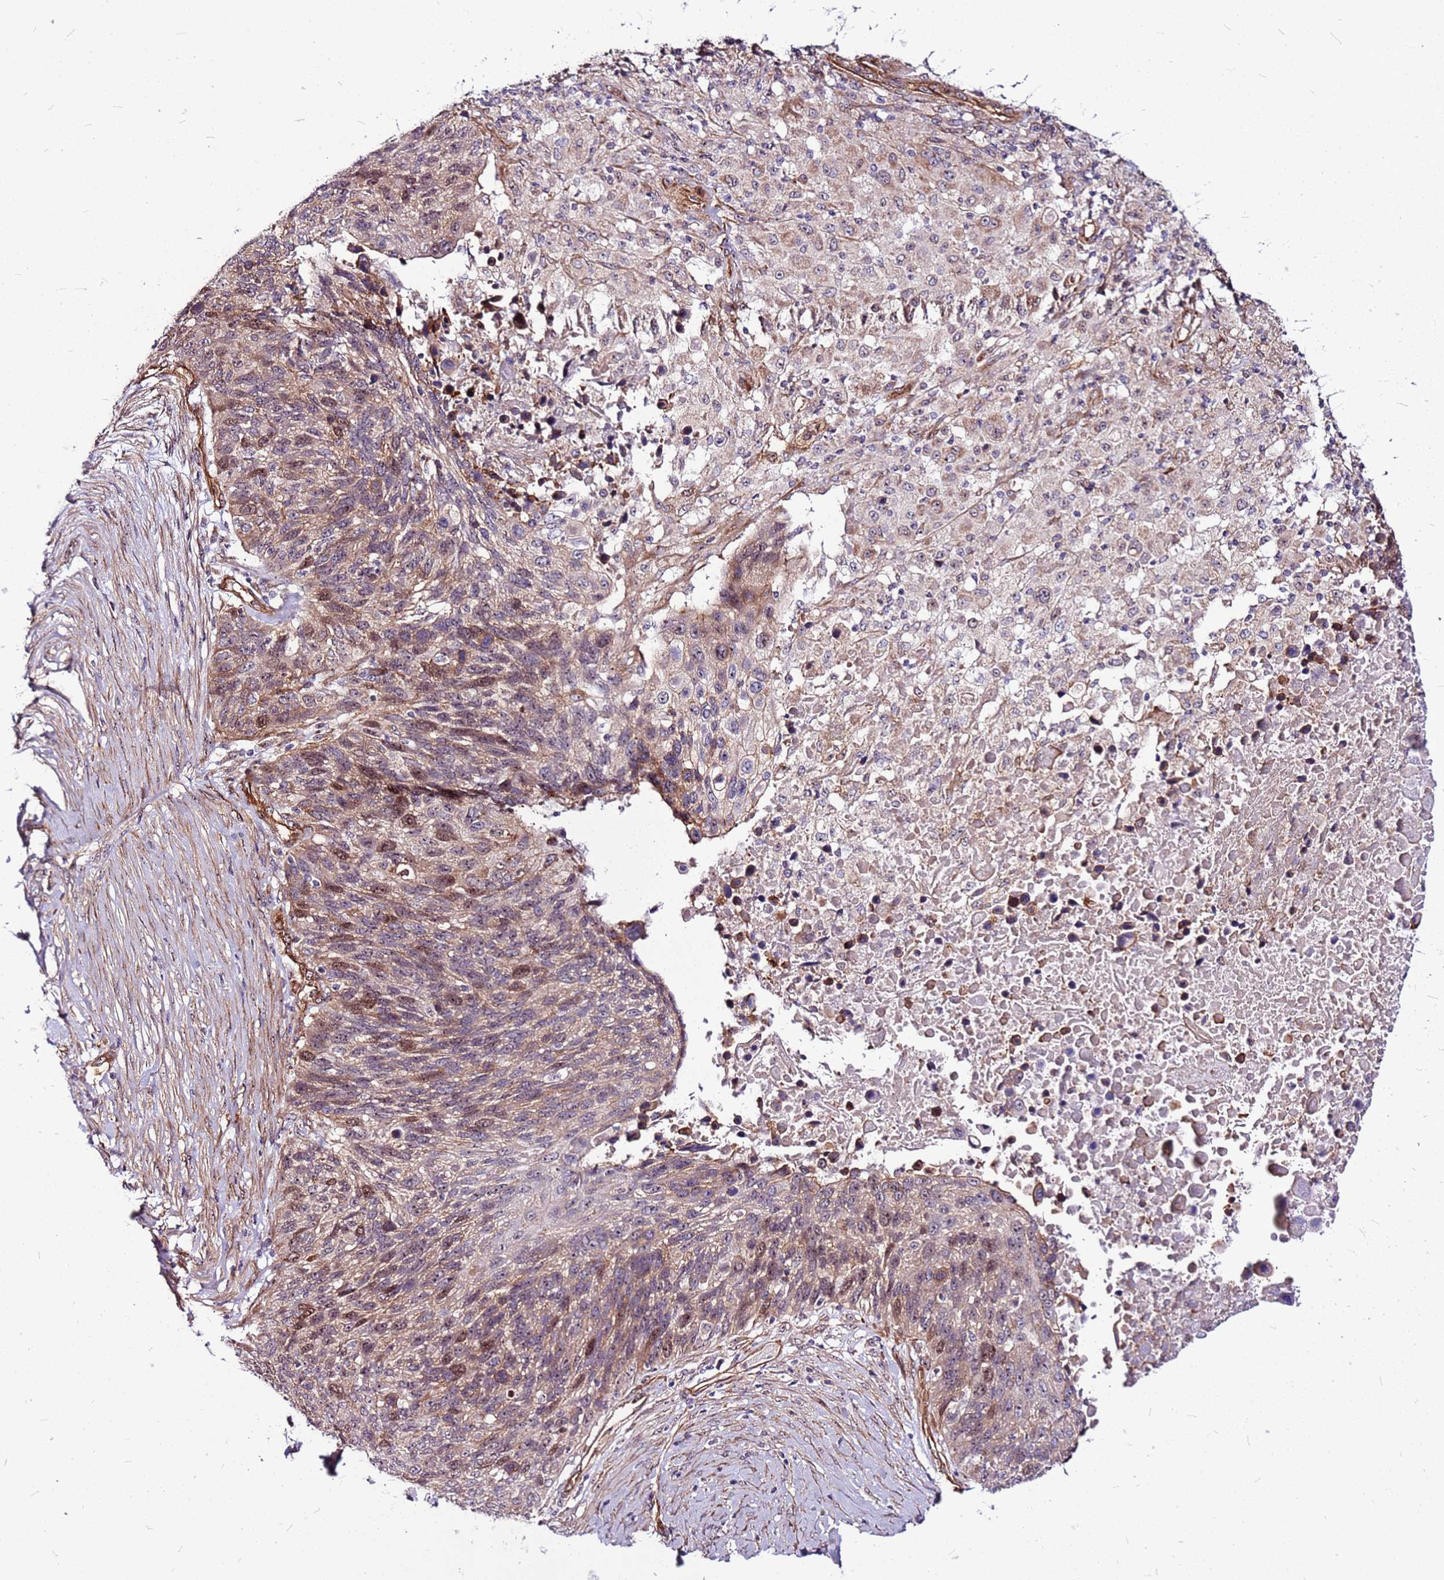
{"staining": {"intensity": "moderate", "quantity": ">75%", "location": "cytoplasmic/membranous,nuclear"}, "tissue": "lung cancer", "cell_type": "Tumor cells", "image_type": "cancer", "snomed": [{"axis": "morphology", "description": "Normal tissue, NOS"}, {"axis": "morphology", "description": "Squamous cell carcinoma, NOS"}, {"axis": "topography", "description": "Lymph node"}, {"axis": "topography", "description": "Lung"}], "caption": "Immunohistochemical staining of lung cancer (squamous cell carcinoma) demonstrates medium levels of moderate cytoplasmic/membranous and nuclear expression in about >75% of tumor cells.", "gene": "TOPAZ1", "patient": {"sex": "male", "age": 66}}